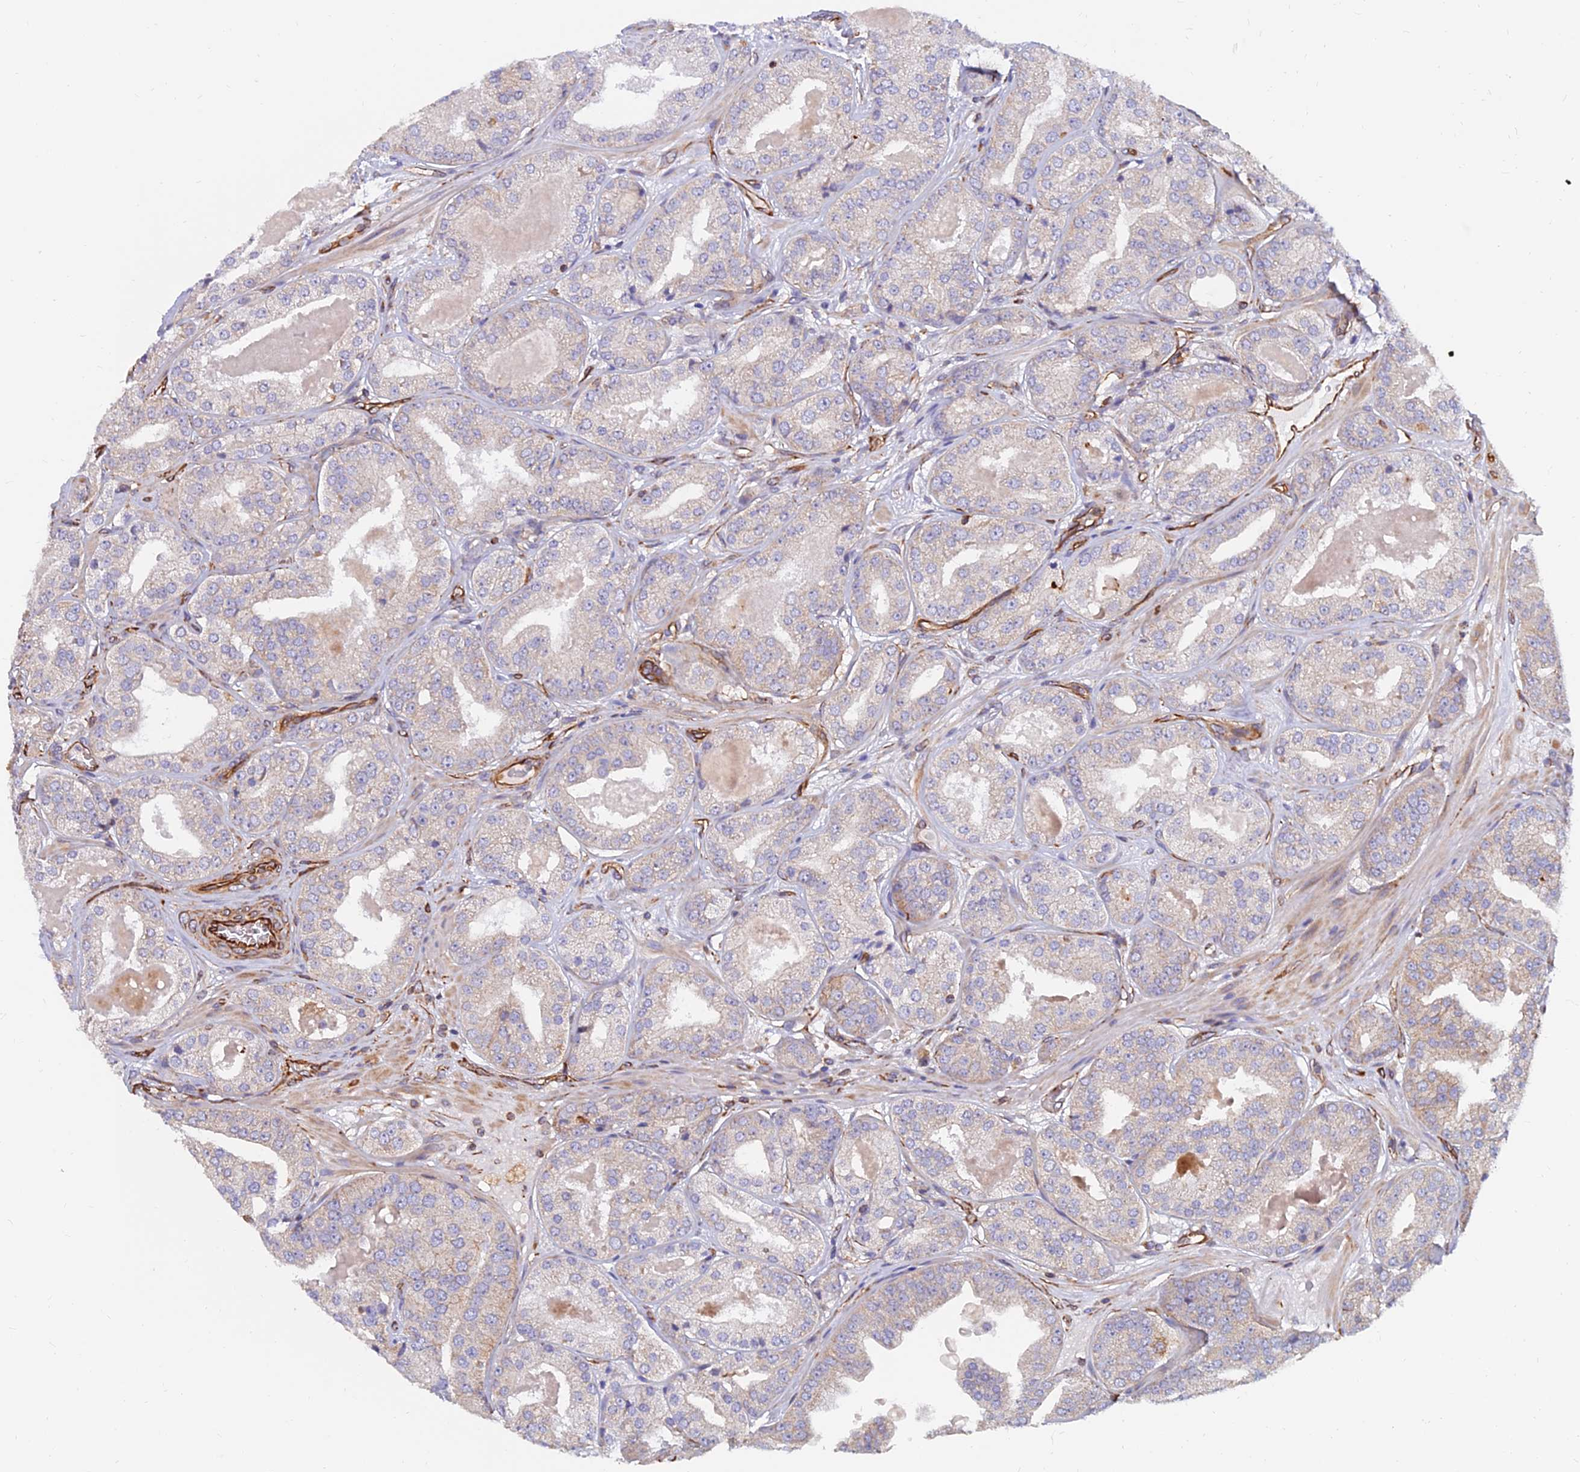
{"staining": {"intensity": "negative", "quantity": "none", "location": "none"}, "tissue": "prostate cancer", "cell_type": "Tumor cells", "image_type": "cancer", "snomed": [{"axis": "morphology", "description": "Adenocarcinoma, High grade"}, {"axis": "topography", "description": "Prostate"}], "caption": "Immunohistochemistry (IHC) of adenocarcinoma (high-grade) (prostate) exhibits no expression in tumor cells.", "gene": "CDK18", "patient": {"sex": "male", "age": 63}}